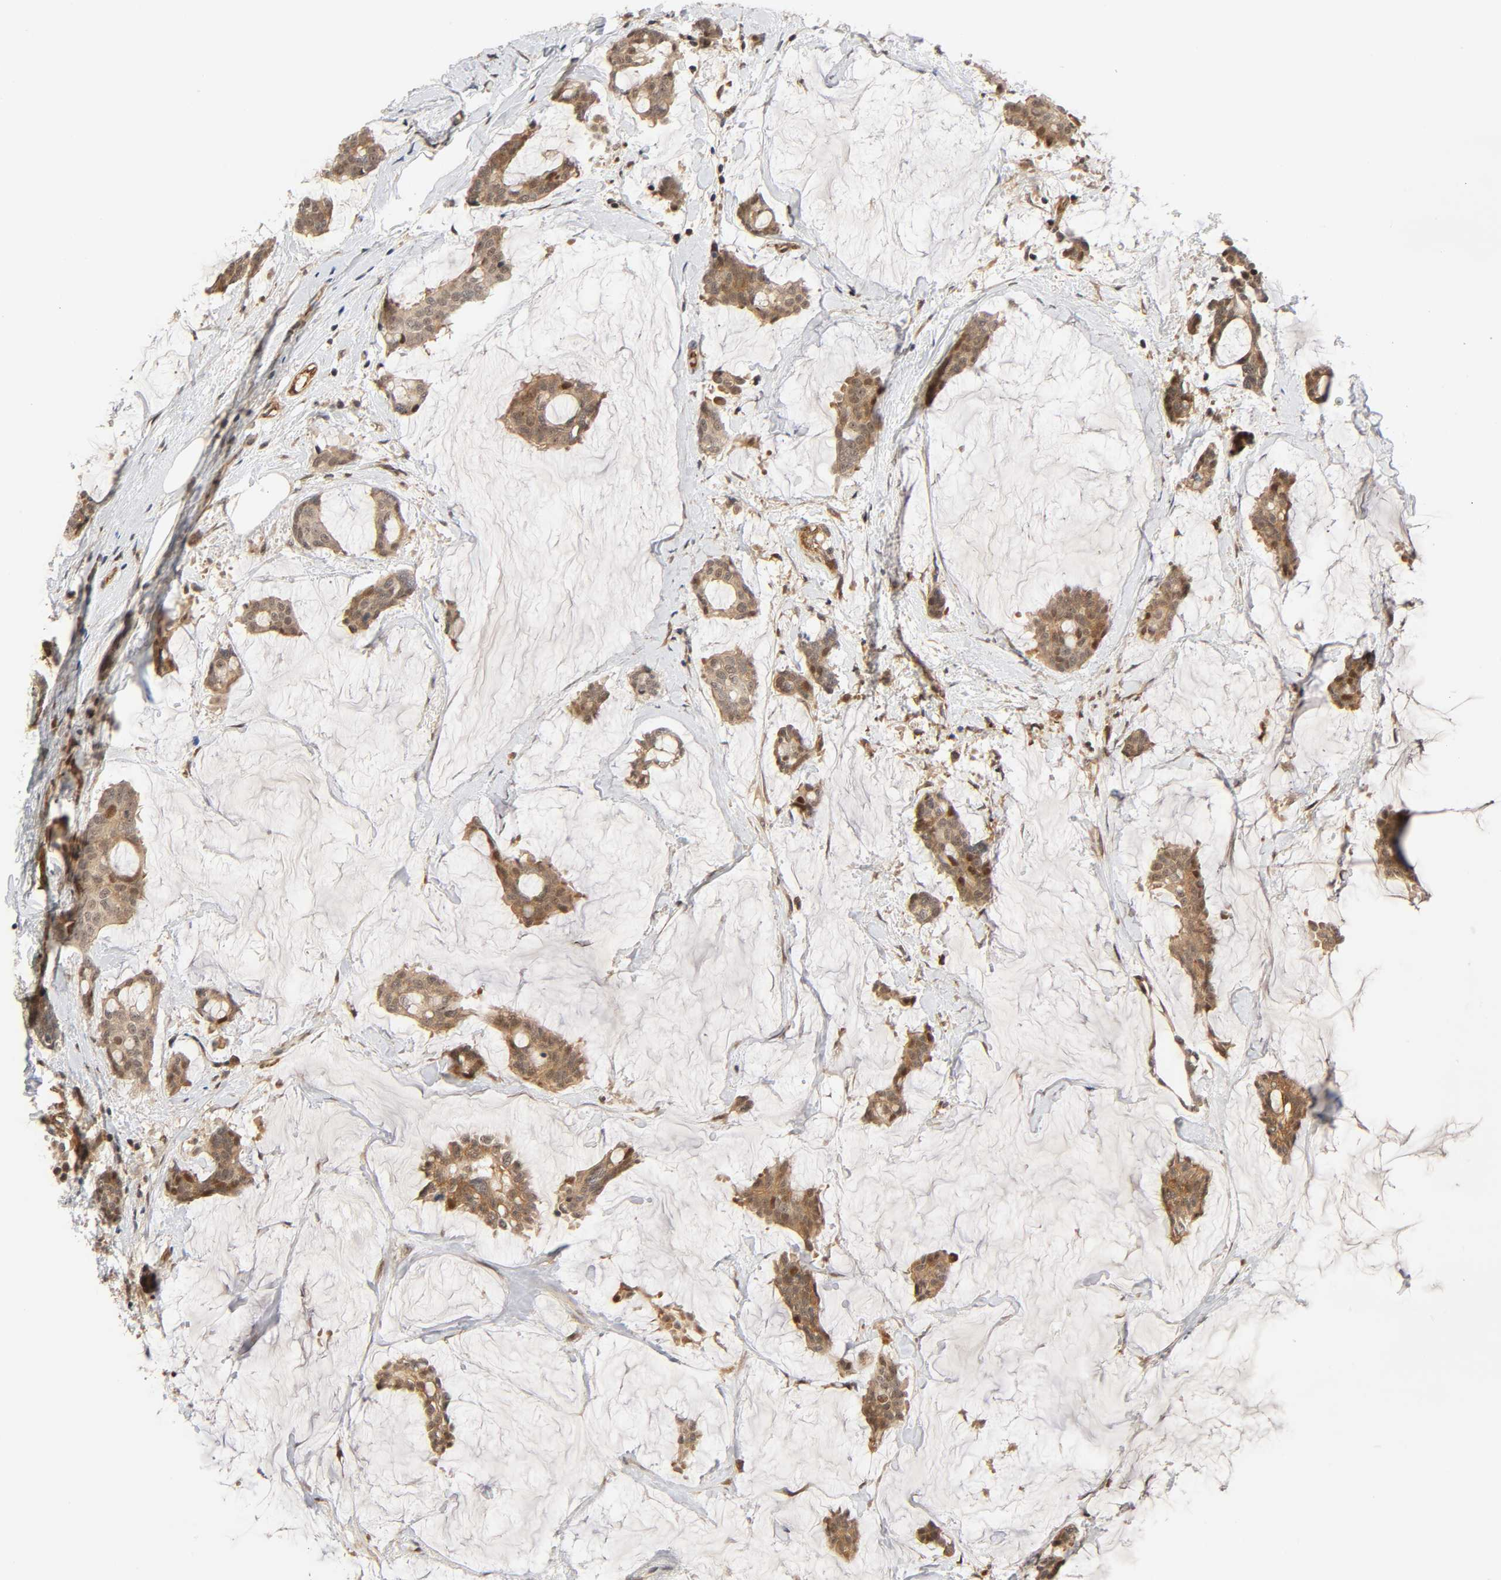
{"staining": {"intensity": "moderate", "quantity": ">75%", "location": "cytoplasmic/membranous,nuclear"}, "tissue": "breast cancer", "cell_type": "Tumor cells", "image_type": "cancer", "snomed": [{"axis": "morphology", "description": "Duct carcinoma"}, {"axis": "topography", "description": "Breast"}], "caption": "Breast intraductal carcinoma tissue displays moderate cytoplasmic/membranous and nuclear expression in about >75% of tumor cells (DAB IHC with brightfield microscopy, high magnification).", "gene": "IQCJ-SCHIP1", "patient": {"sex": "female", "age": 93}}